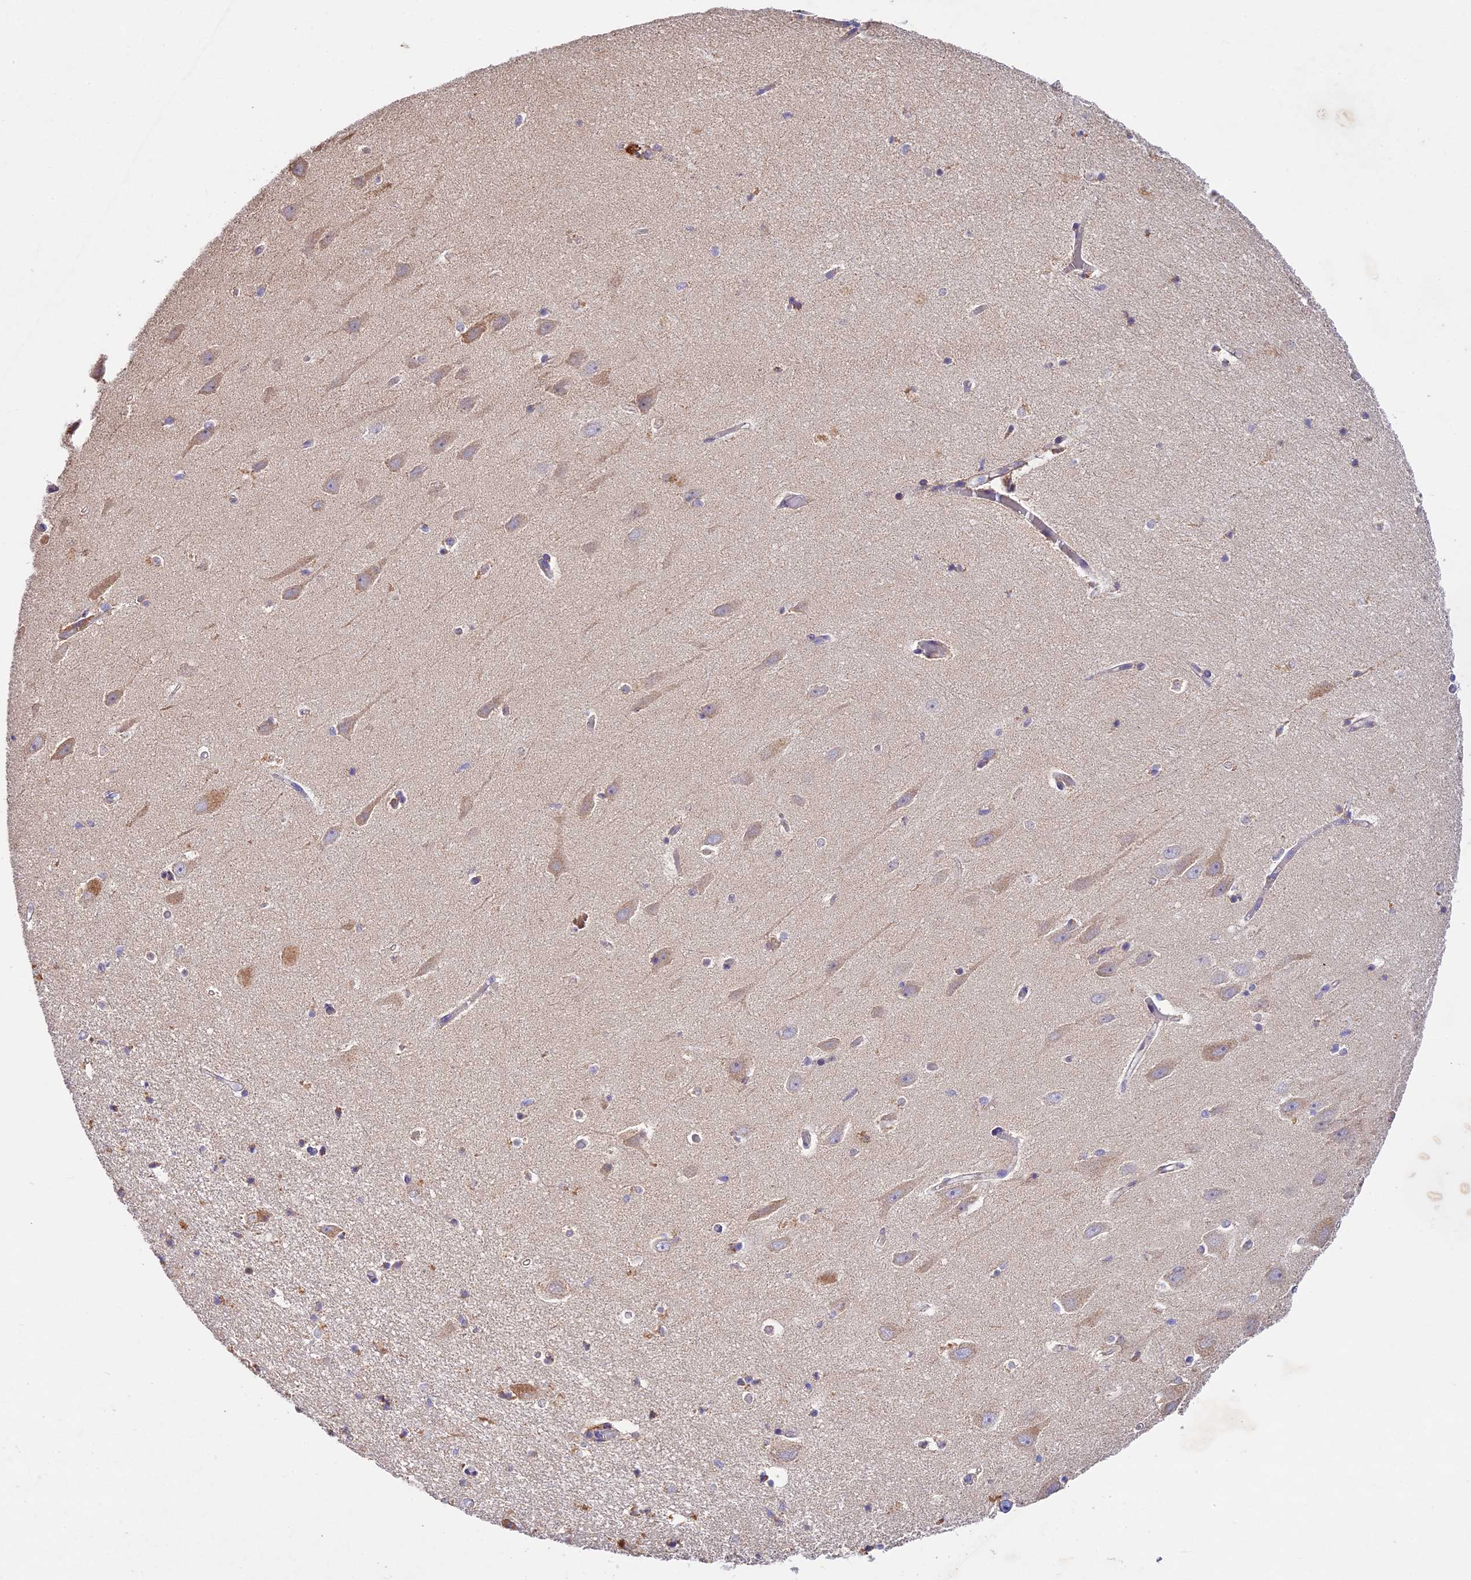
{"staining": {"intensity": "weak", "quantity": "<25%", "location": "cytoplasmic/membranous"}, "tissue": "hippocampus", "cell_type": "Glial cells", "image_type": "normal", "snomed": [{"axis": "morphology", "description": "Normal tissue, NOS"}, {"axis": "topography", "description": "Hippocampus"}], "caption": "High magnification brightfield microscopy of normal hippocampus stained with DAB (brown) and counterstained with hematoxylin (blue): glial cells show no significant expression. Nuclei are stained in blue.", "gene": "OCEL1", "patient": {"sex": "female", "age": 64}}